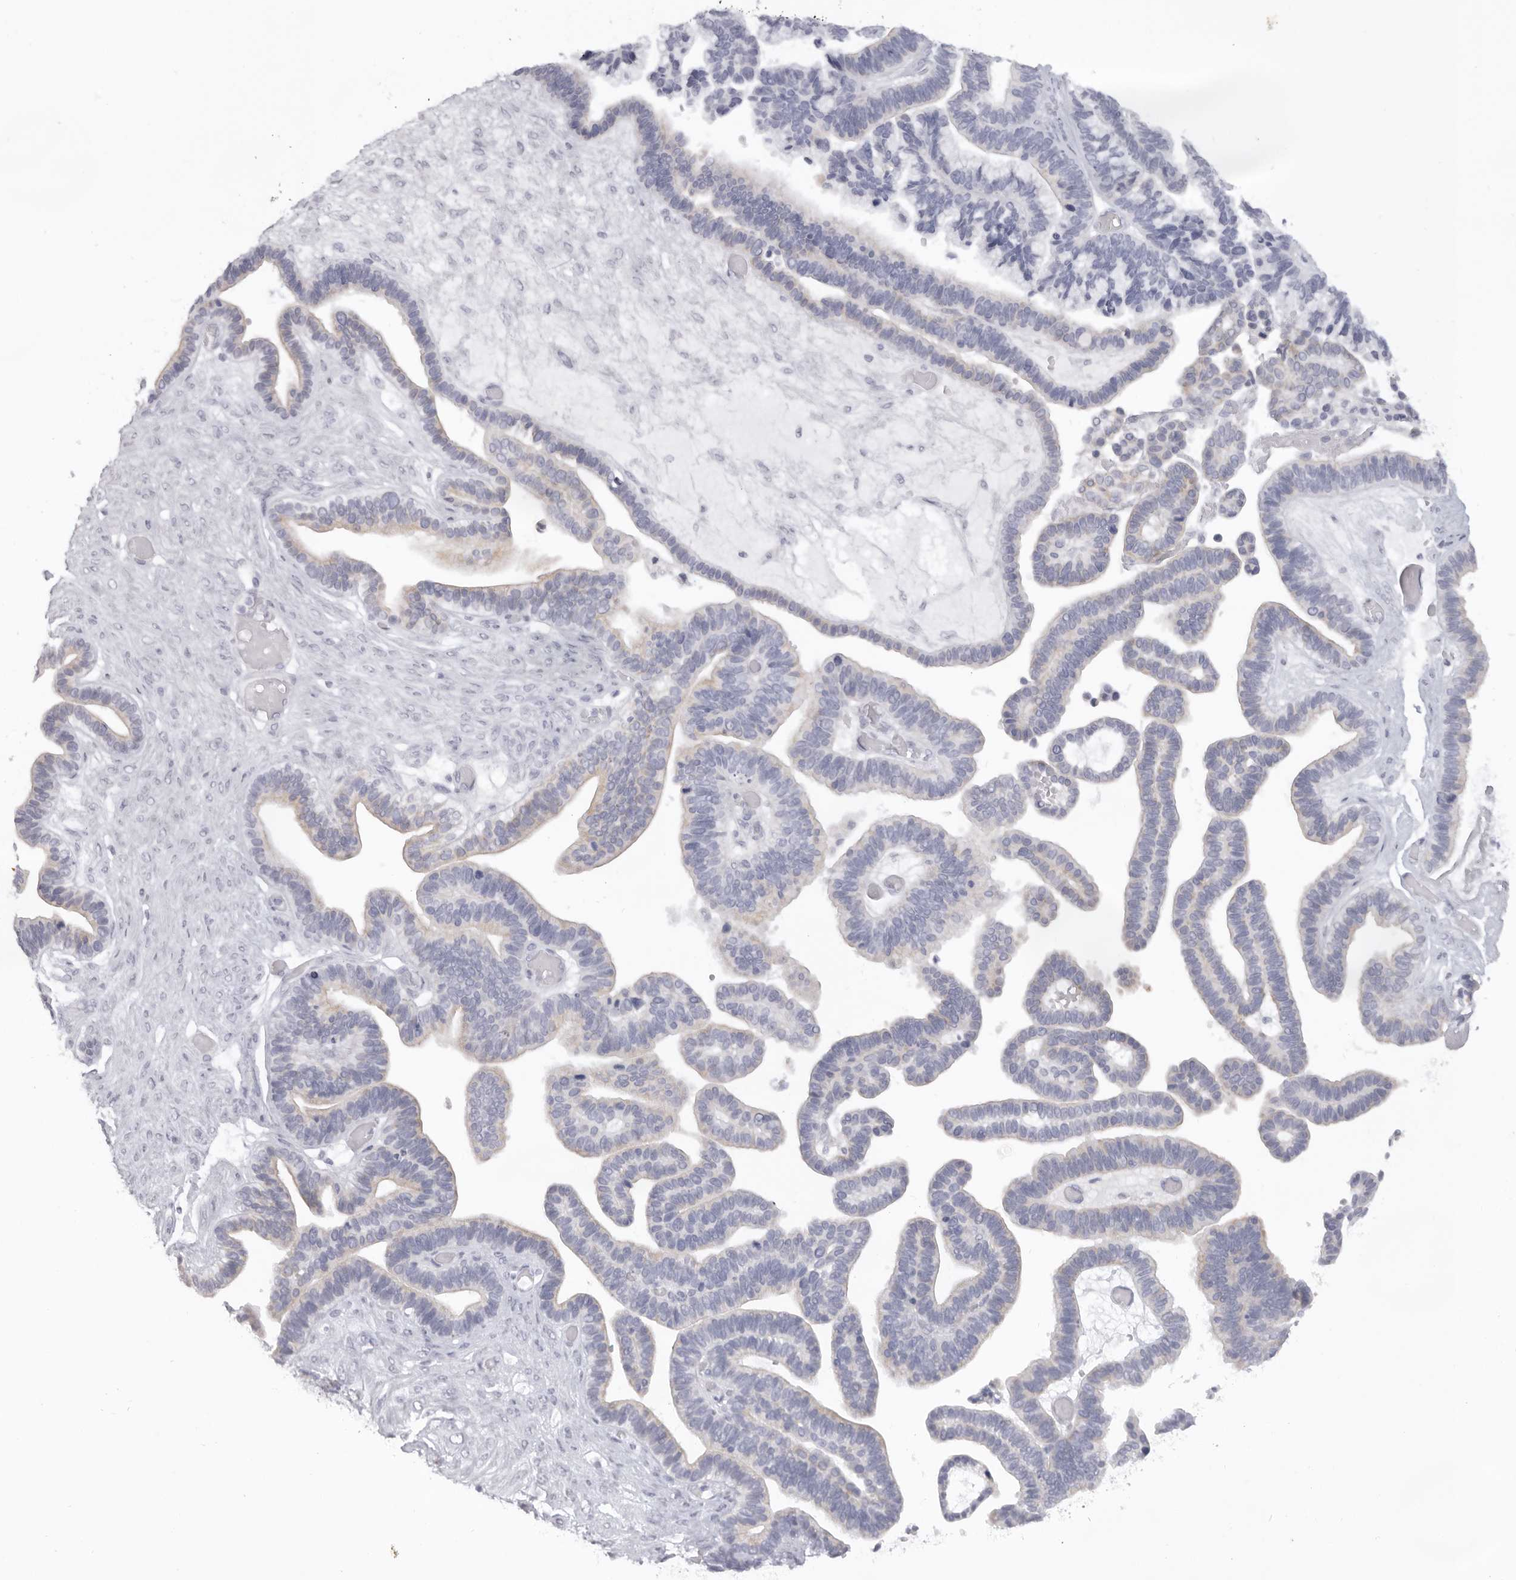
{"staining": {"intensity": "negative", "quantity": "none", "location": "none"}, "tissue": "ovarian cancer", "cell_type": "Tumor cells", "image_type": "cancer", "snomed": [{"axis": "morphology", "description": "Cystadenocarcinoma, serous, NOS"}, {"axis": "topography", "description": "Ovary"}], "caption": "DAB immunohistochemical staining of human ovarian cancer (serous cystadenocarcinoma) demonstrates no significant positivity in tumor cells. (DAB (3,3'-diaminobenzidine) immunohistochemistry (IHC) visualized using brightfield microscopy, high magnification).", "gene": "RXFP1", "patient": {"sex": "female", "age": 56}}